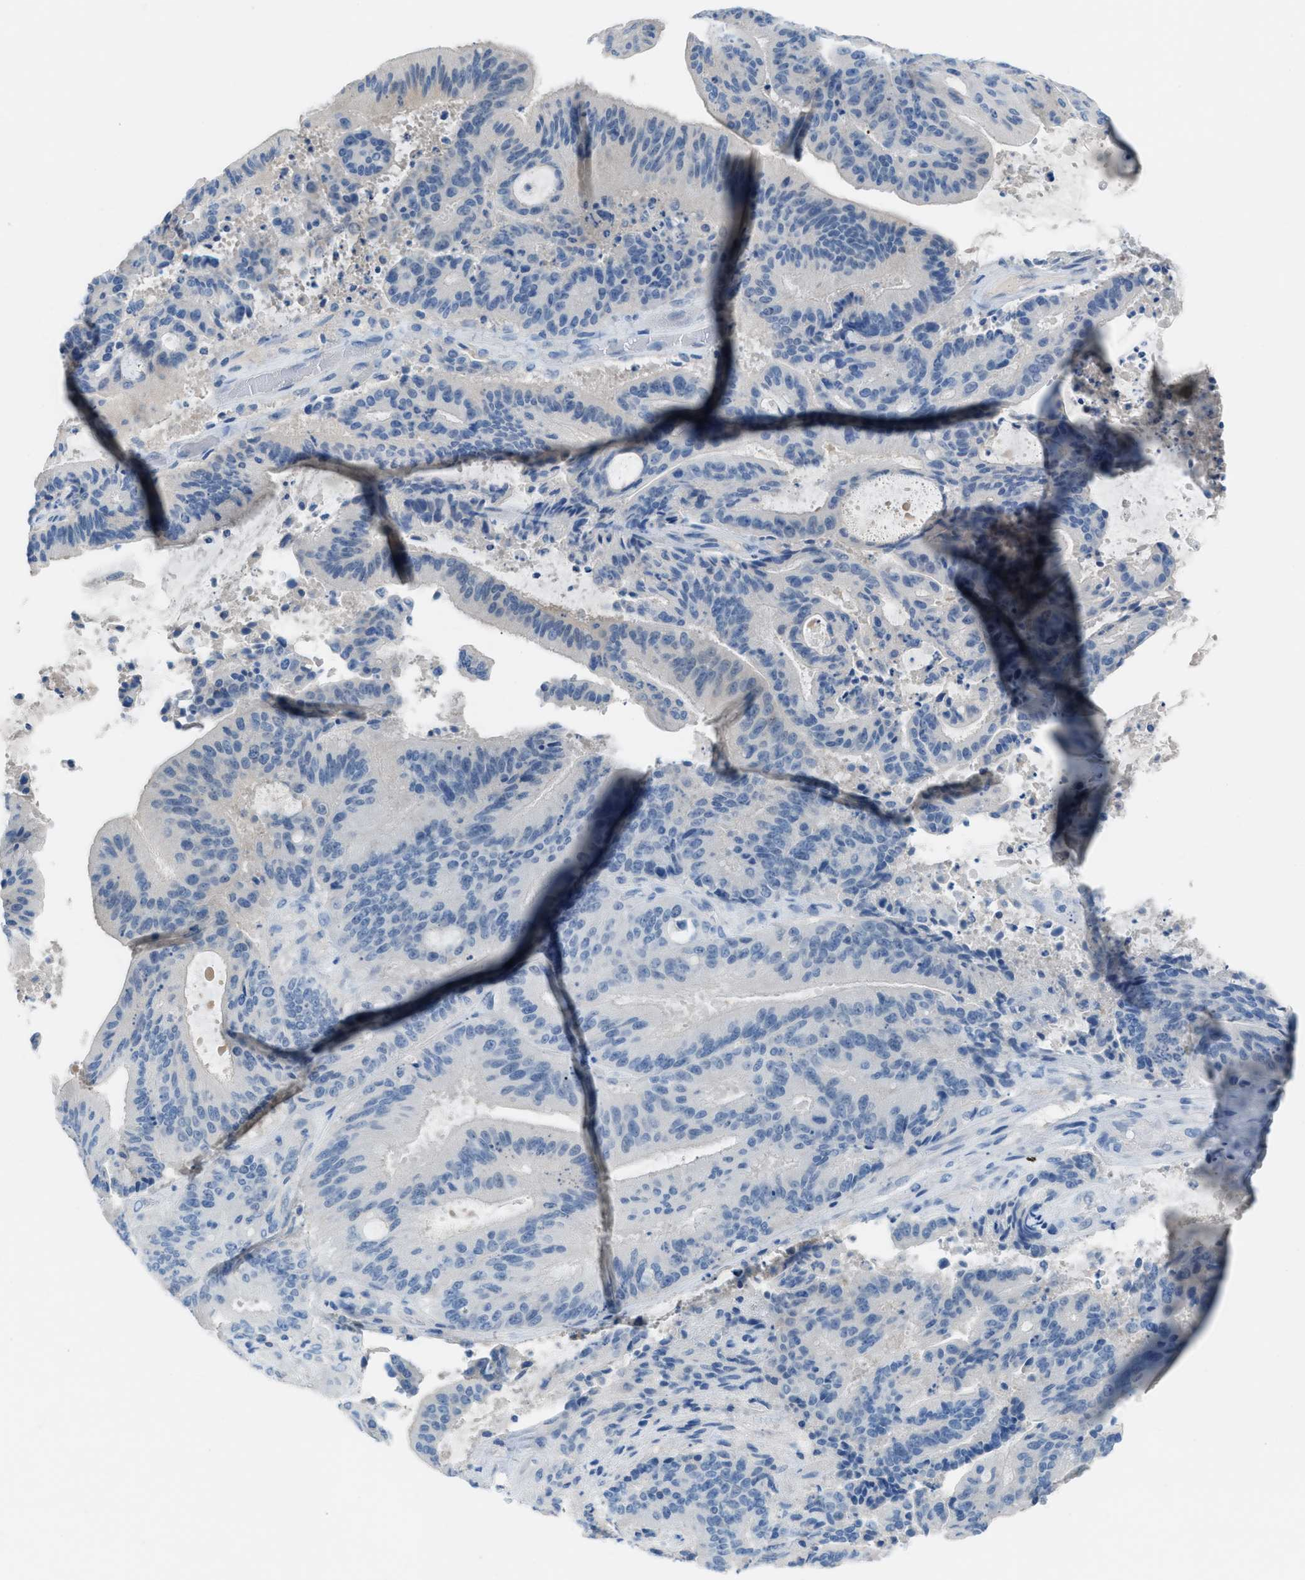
{"staining": {"intensity": "negative", "quantity": "none", "location": "none"}, "tissue": "liver cancer", "cell_type": "Tumor cells", "image_type": "cancer", "snomed": [{"axis": "morphology", "description": "Normal tissue, NOS"}, {"axis": "morphology", "description": "Cholangiocarcinoma"}, {"axis": "topography", "description": "Liver"}, {"axis": "topography", "description": "Peripheral nerve tissue"}], "caption": "High magnification brightfield microscopy of liver cancer stained with DAB (3,3'-diaminobenzidine) (brown) and counterstained with hematoxylin (blue): tumor cells show no significant staining.", "gene": "CLEC10A", "patient": {"sex": "female", "age": 73}}